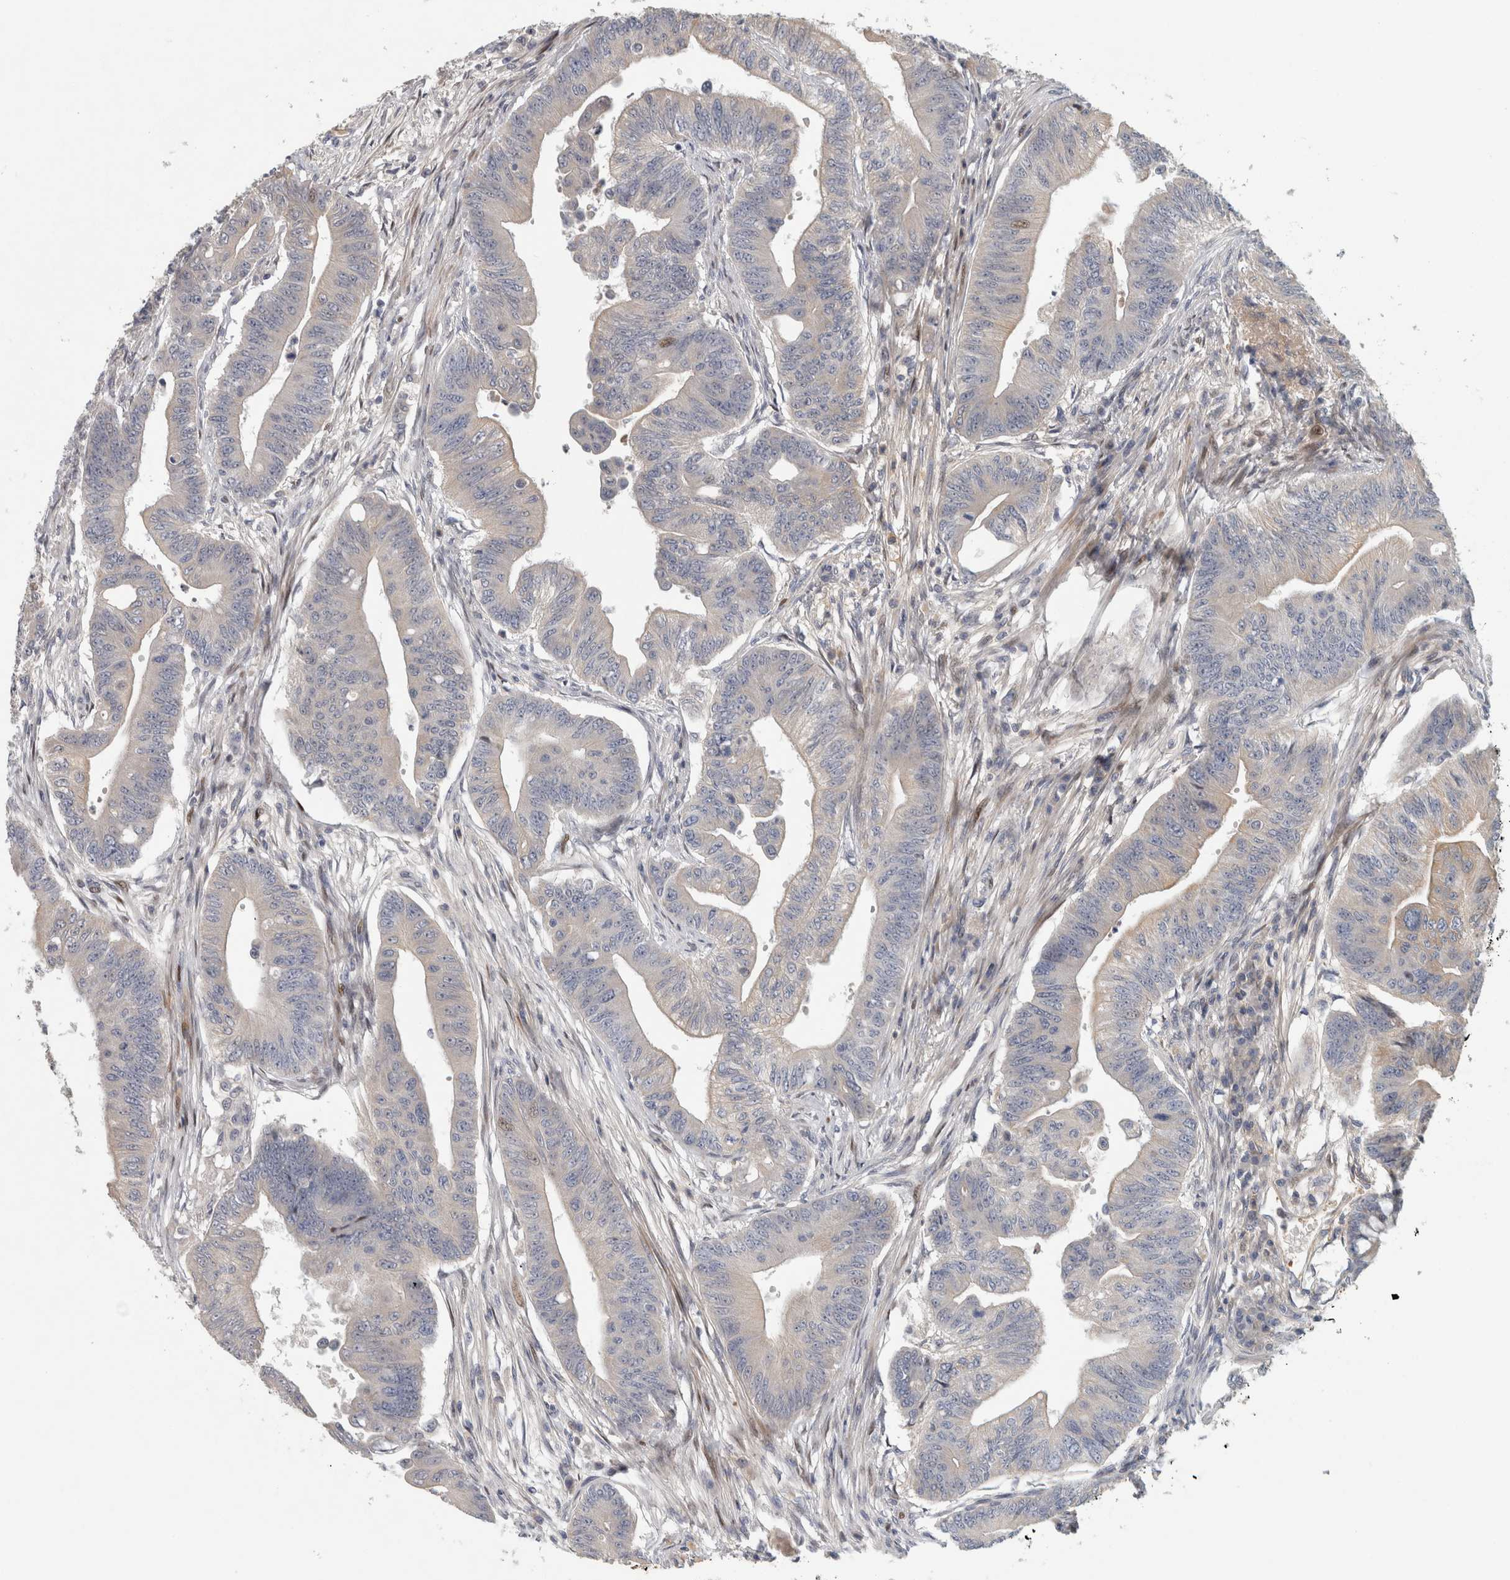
{"staining": {"intensity": "negative", "quantity": "none", "location": "none"}, "tissue": "colorectal cancer", "cell_type": "Tumor cells", "image_type": "cancer", "snomed": [{"axis": "morphology", "description": "Adenoma, NOS"}, {"axis": "morphology", "description": "Adenocarcinoma, NOS"}, {"axis": "topography", "description": "Colon"}], "caption": "Immunohistochemistry of adenocarcinoma (colorectal) exhibits no expression in tumor cells. (DAB immunohistochemistry with hematoxylin counter stain).", "gene": "RBM48", "patient": {"sex": "male", "age": 79}}